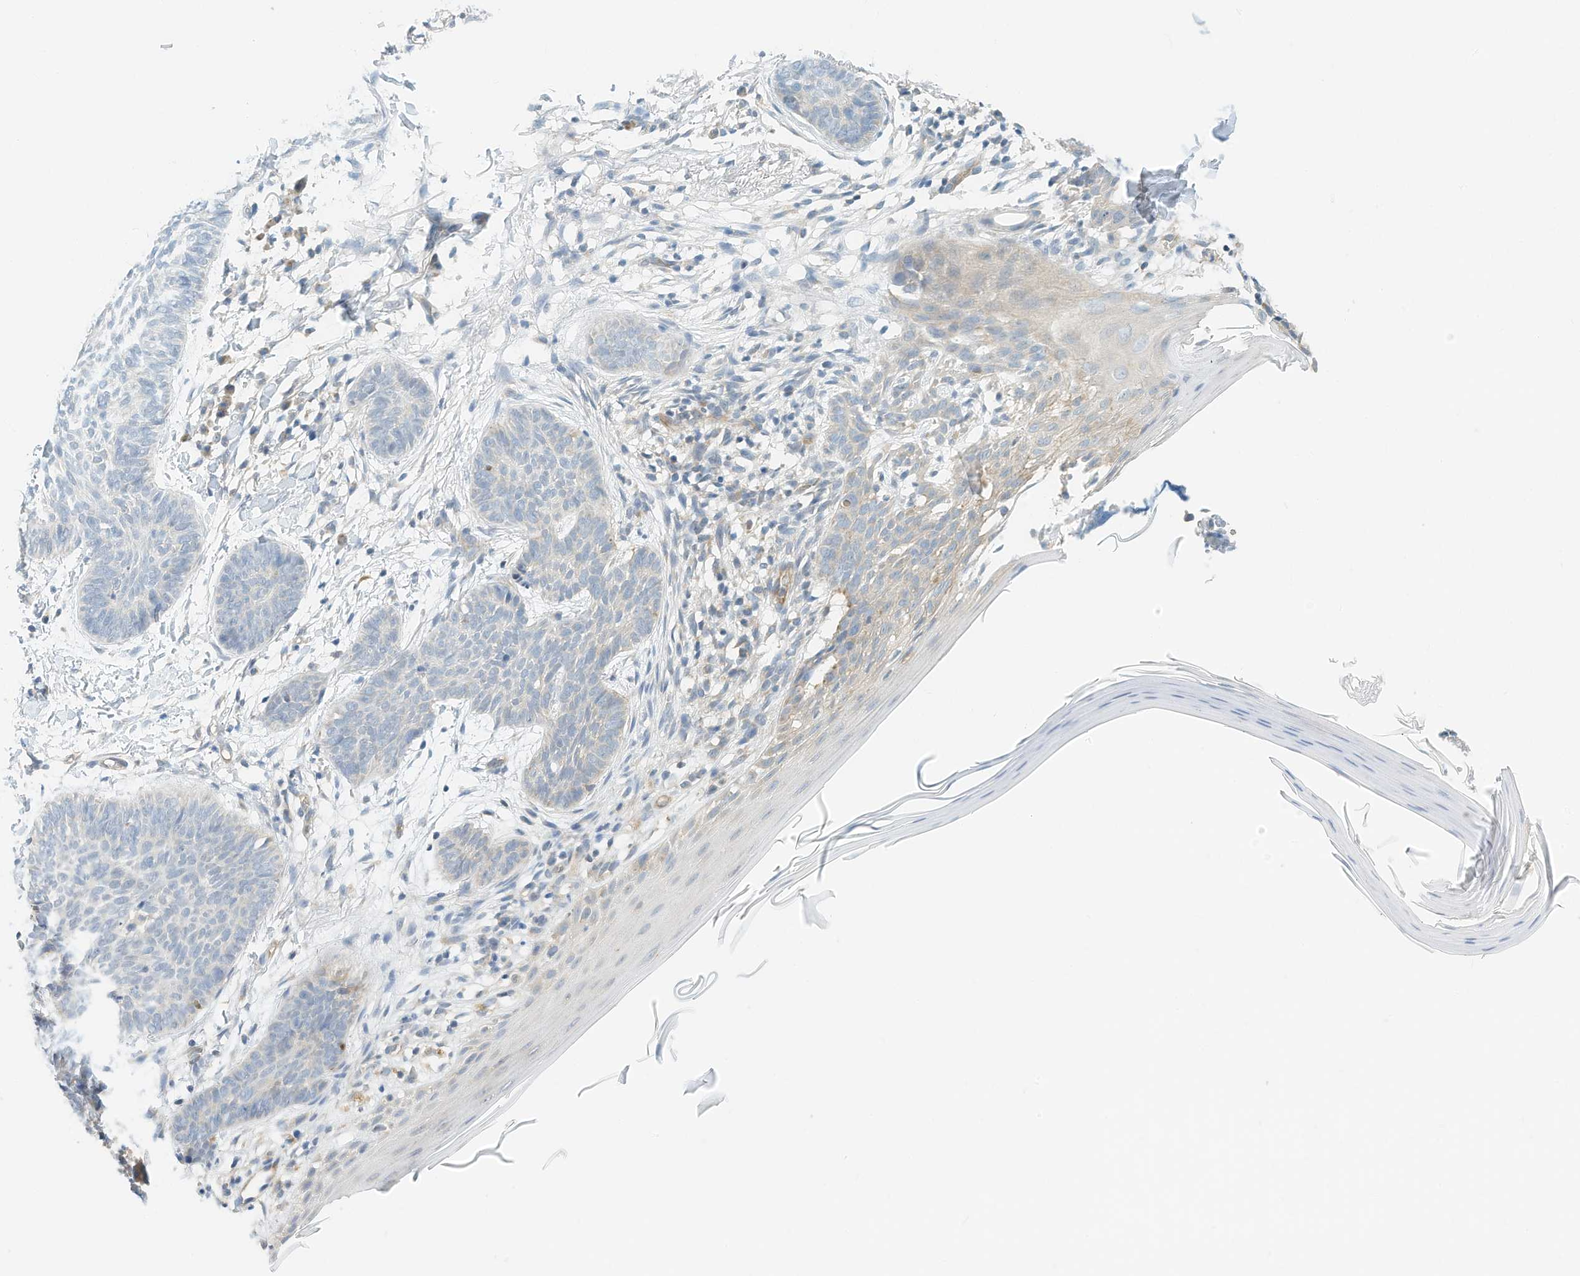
{"staining": {"intensity": "negative", "quantity": "none", "location": "none"}, "tissue": "skin cancer", "cell_type": "Tumor cells", "image_type": "cancer", "snomed": [{"axis": "morphology", "description": "Normal tissue, NOS"}, {"axis": "morphology", "description": "Basal cell carcinoma"}, {"axis": "topography", "description": "Skin"}], "caption": "A high-resolution histopathology image shows immunohistochemistry staining of skin cancer (basal cell carcinoma), which exhibits no significant expression in tumor cells. (Stains: DAB (3,3'-diaminobenzidine) immunohistochemistry (IHC) with hematoxylin counter stain, Microscopy: brightfield microscopy at high magnification).", "gene": "METTL6", "patient": {"sex": "male", "age": 50}}